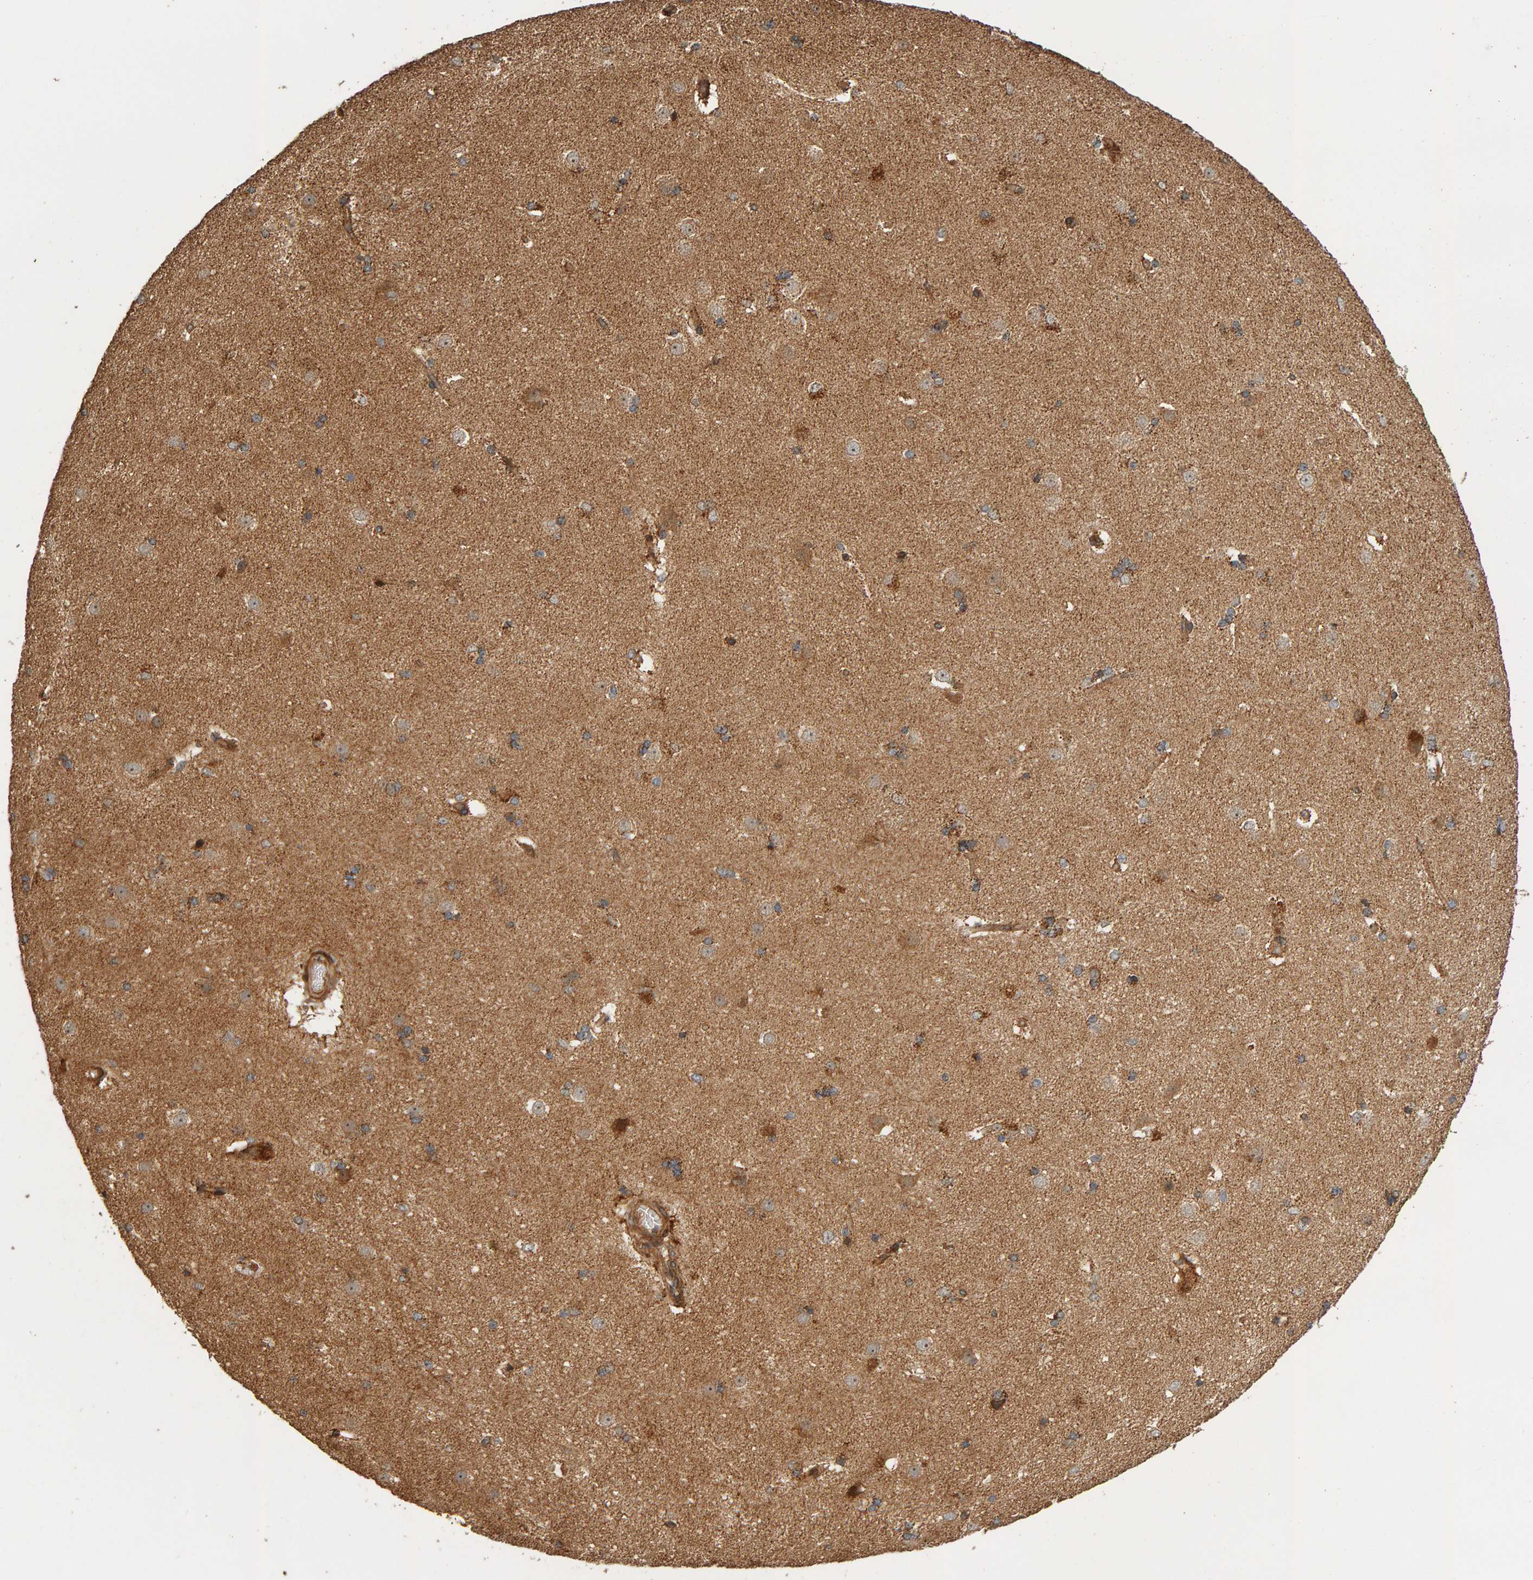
{"staining": {"intensity": "moderate", "quantity": "25%-75%", "location": "cytoplasmic/membranous"}, "tissue": "caudate", "cell_type": "Glial cells", "image_type": "normal", "snomed": [{"axis": "morphology", "description": "Normal tissue, NOS"}, {"axis": "topography", "description": "Lateral ventricle wall"}], "caption": "An image of caudate stained for a protein shows moderate cytoplasmic/membranous brown staining in glial cells. (brown staining indicates protein expression, while blue staining denotes nuclei).", "gene": "ZFAND1", "patient": {"sex": "female", "age": 19}}